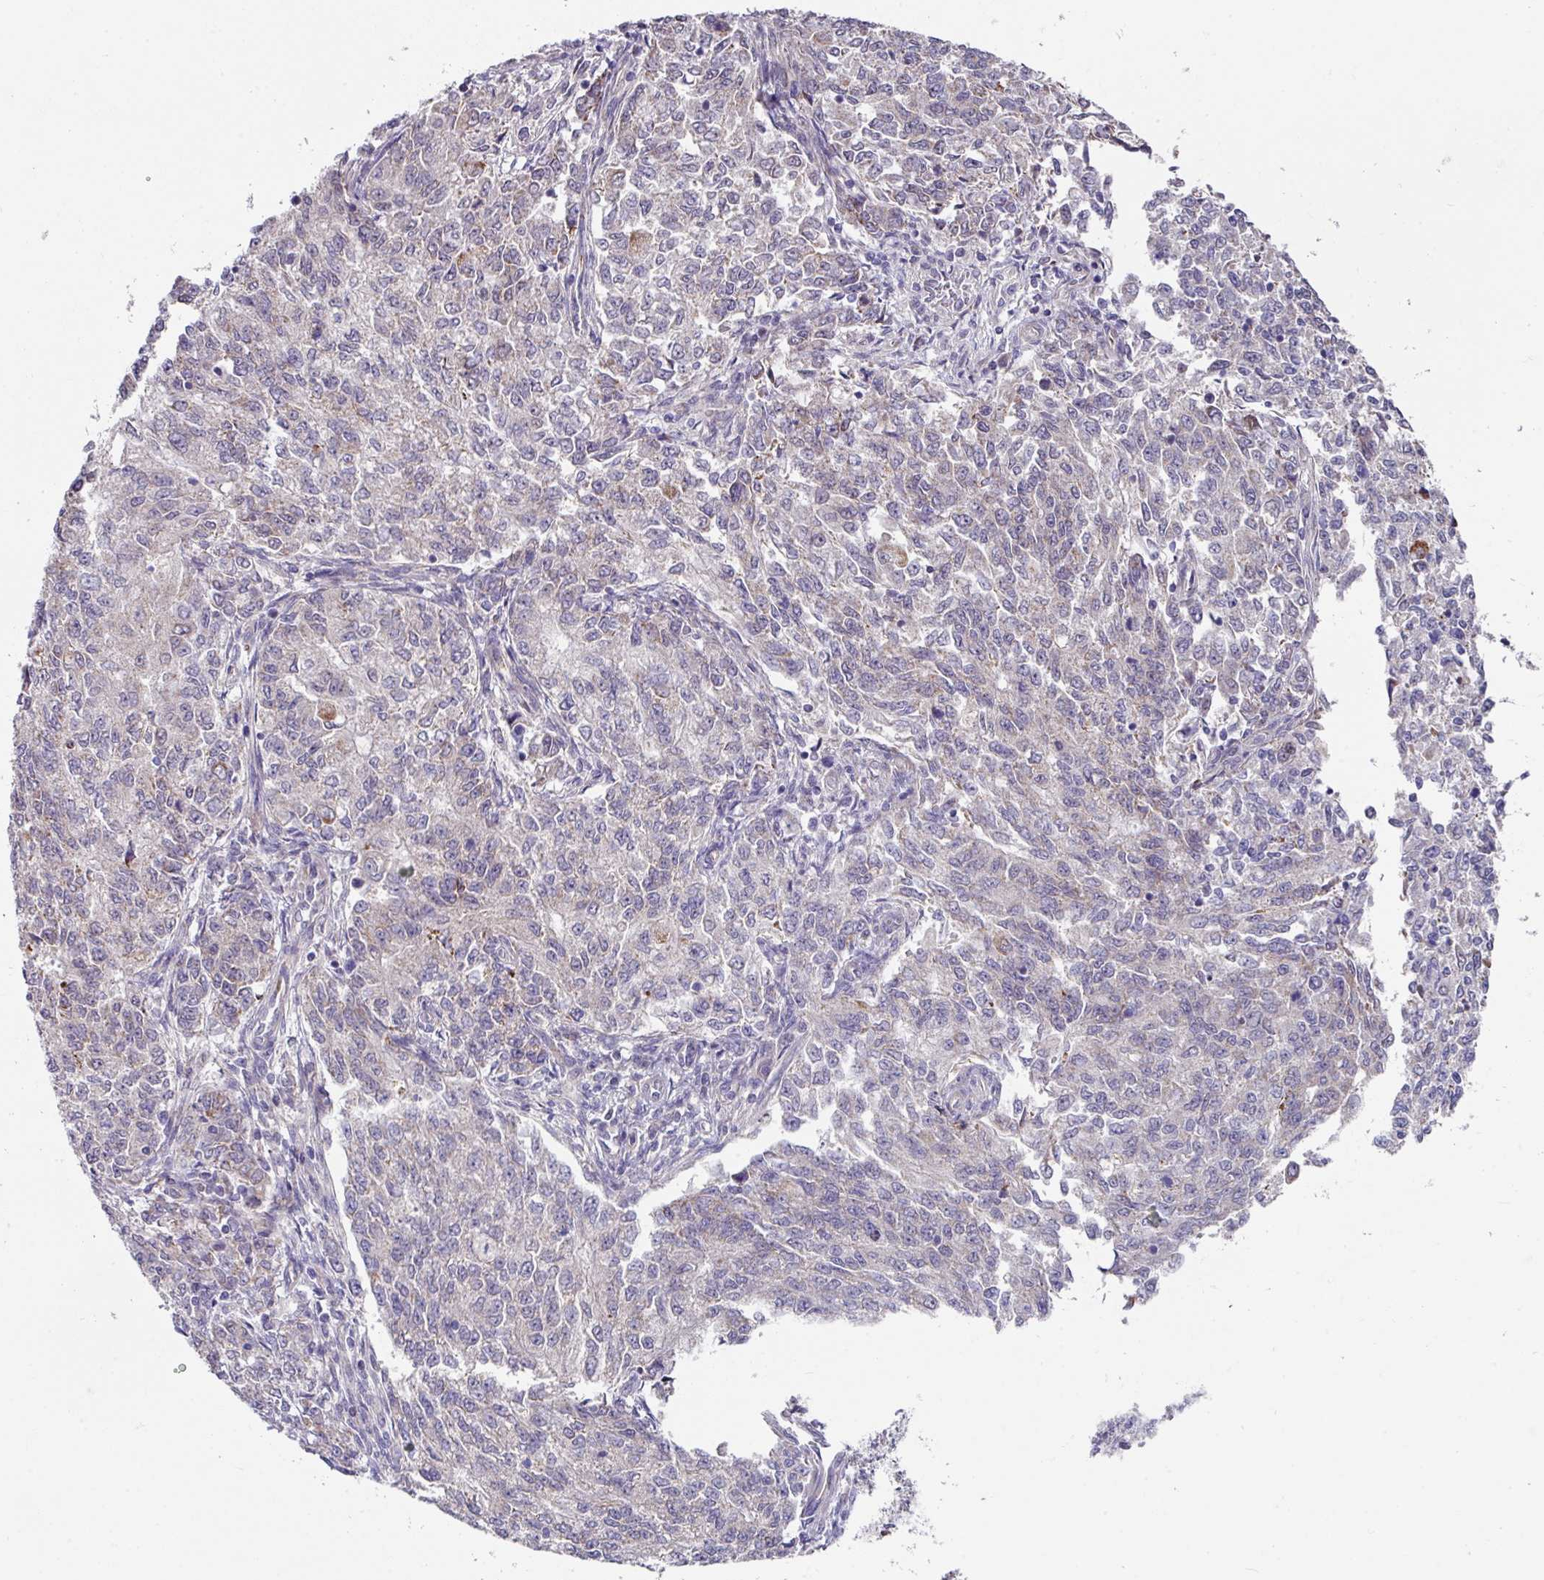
{"staining": {"intensity": "negative", "quantity": "none", "location": "none"}, "tissue": "endometrial cancer", "cell_type": "Tumor cells", "image_type": "cancer", "snomed": [{"axis": "morphology", "description": "Adenocarcinoma, NOS"}, {"axis": "topography", "description": "Endometrium"}], "caption": "There is no significant expression in tumor cells of endometrial adenocarcinoma. (DAB (3,3'-diaminobenzidine) immunohistochemistry visualized using brightfield microscopy, high magnification).", "gene": "CBX7", "patient": {"sex": "female", "age": 50}}